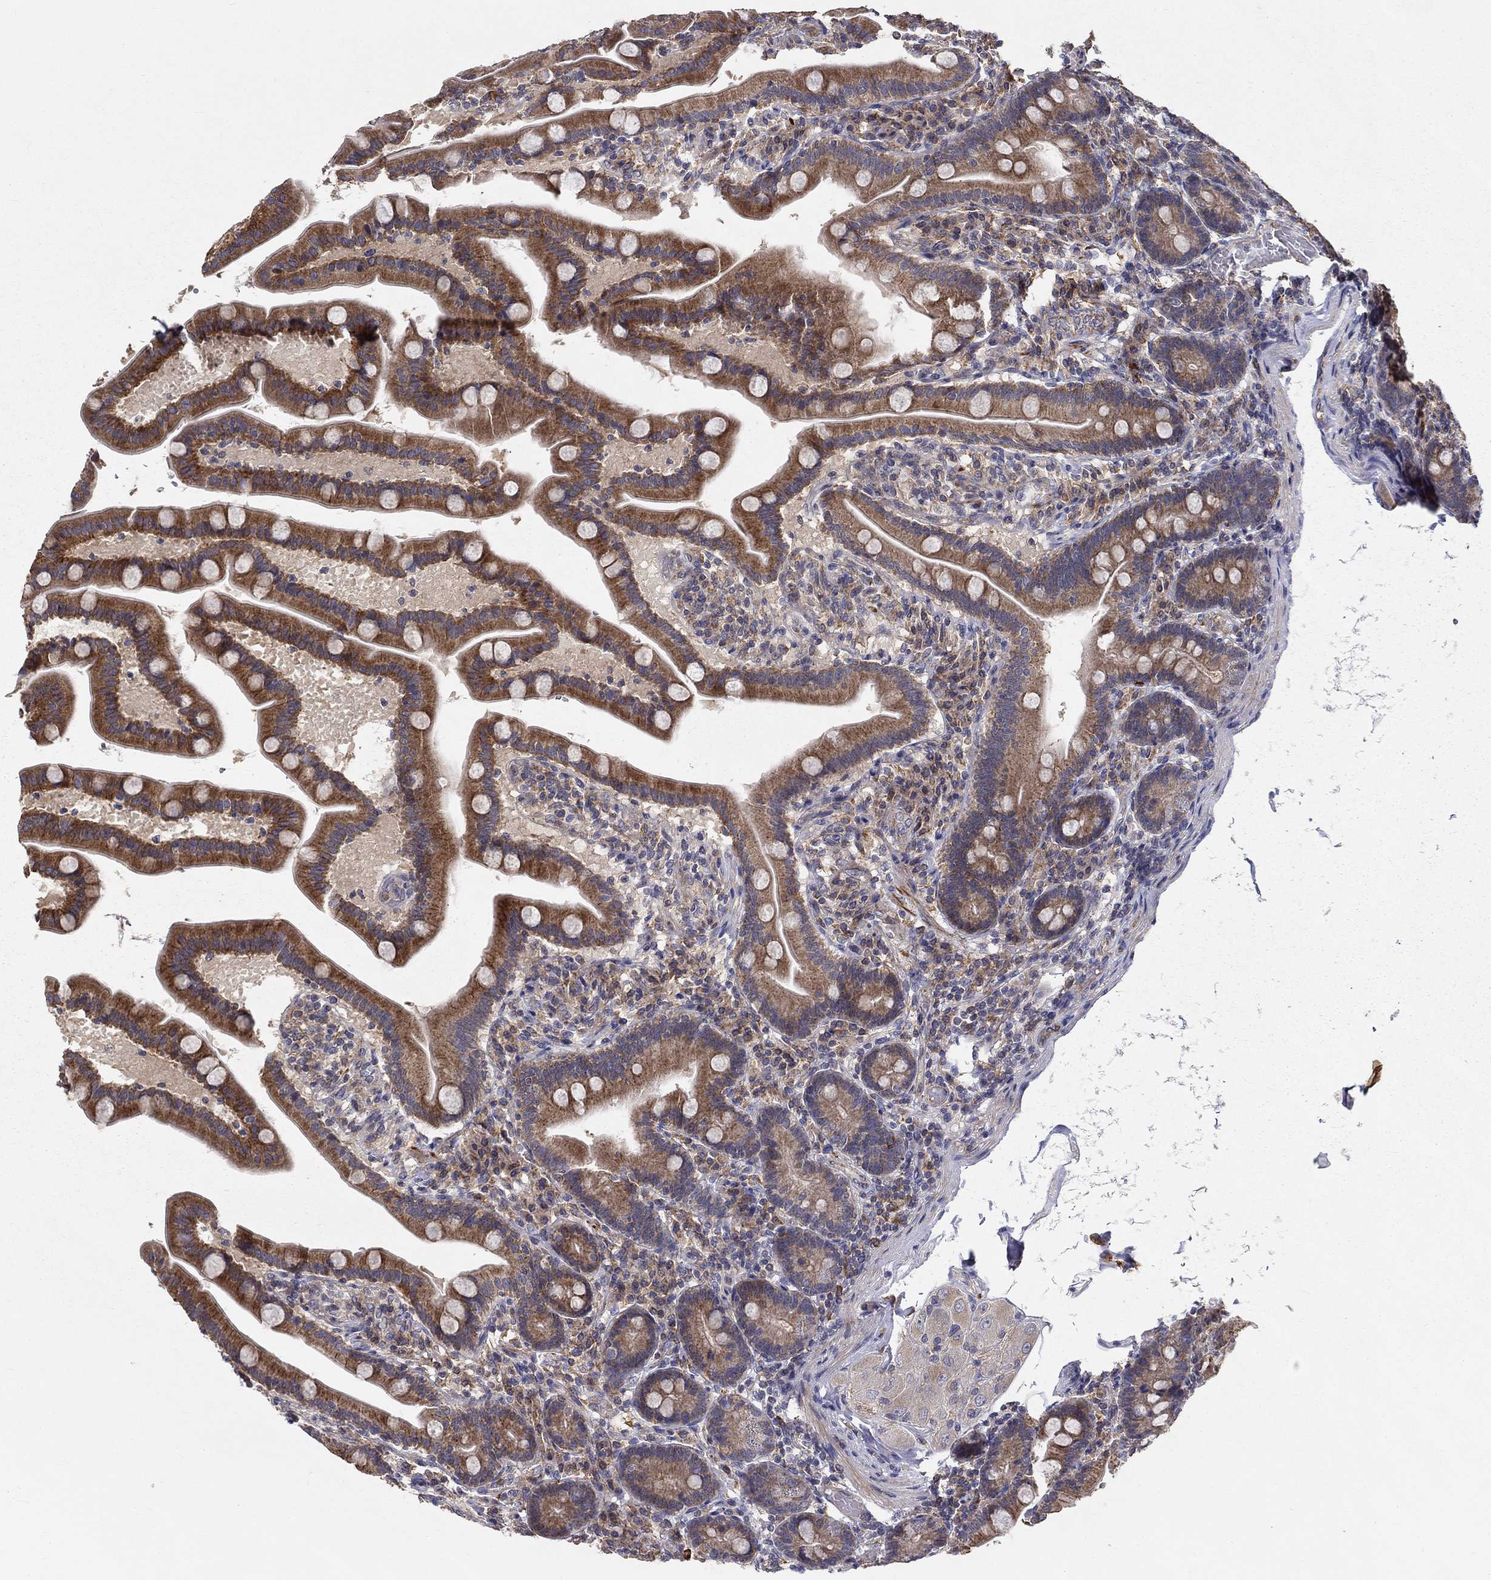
{"staining": {"intensity": "strong", "quantity": "25%-75%", "location": "cytoplasmic/membranous"}, "tissue": "small intestine", "cell_type": "Glandular cells", "image_type": "normal", "snomed": [{"axis": "morphology", "description": "Normal tissue, NOS"}, {"axis": "topography", "description": "Small intestine"}], "caption": "A high amount of strong cytoplasmic/membranous expression is appreciated in about 25%-75% of glandular cells in unremarkable small intestine. (DAB = brown stain, brightfield microscopy at high magnification).", "gene": "ALDH4A1", "patient": {"sex": "male", "age": 66}}